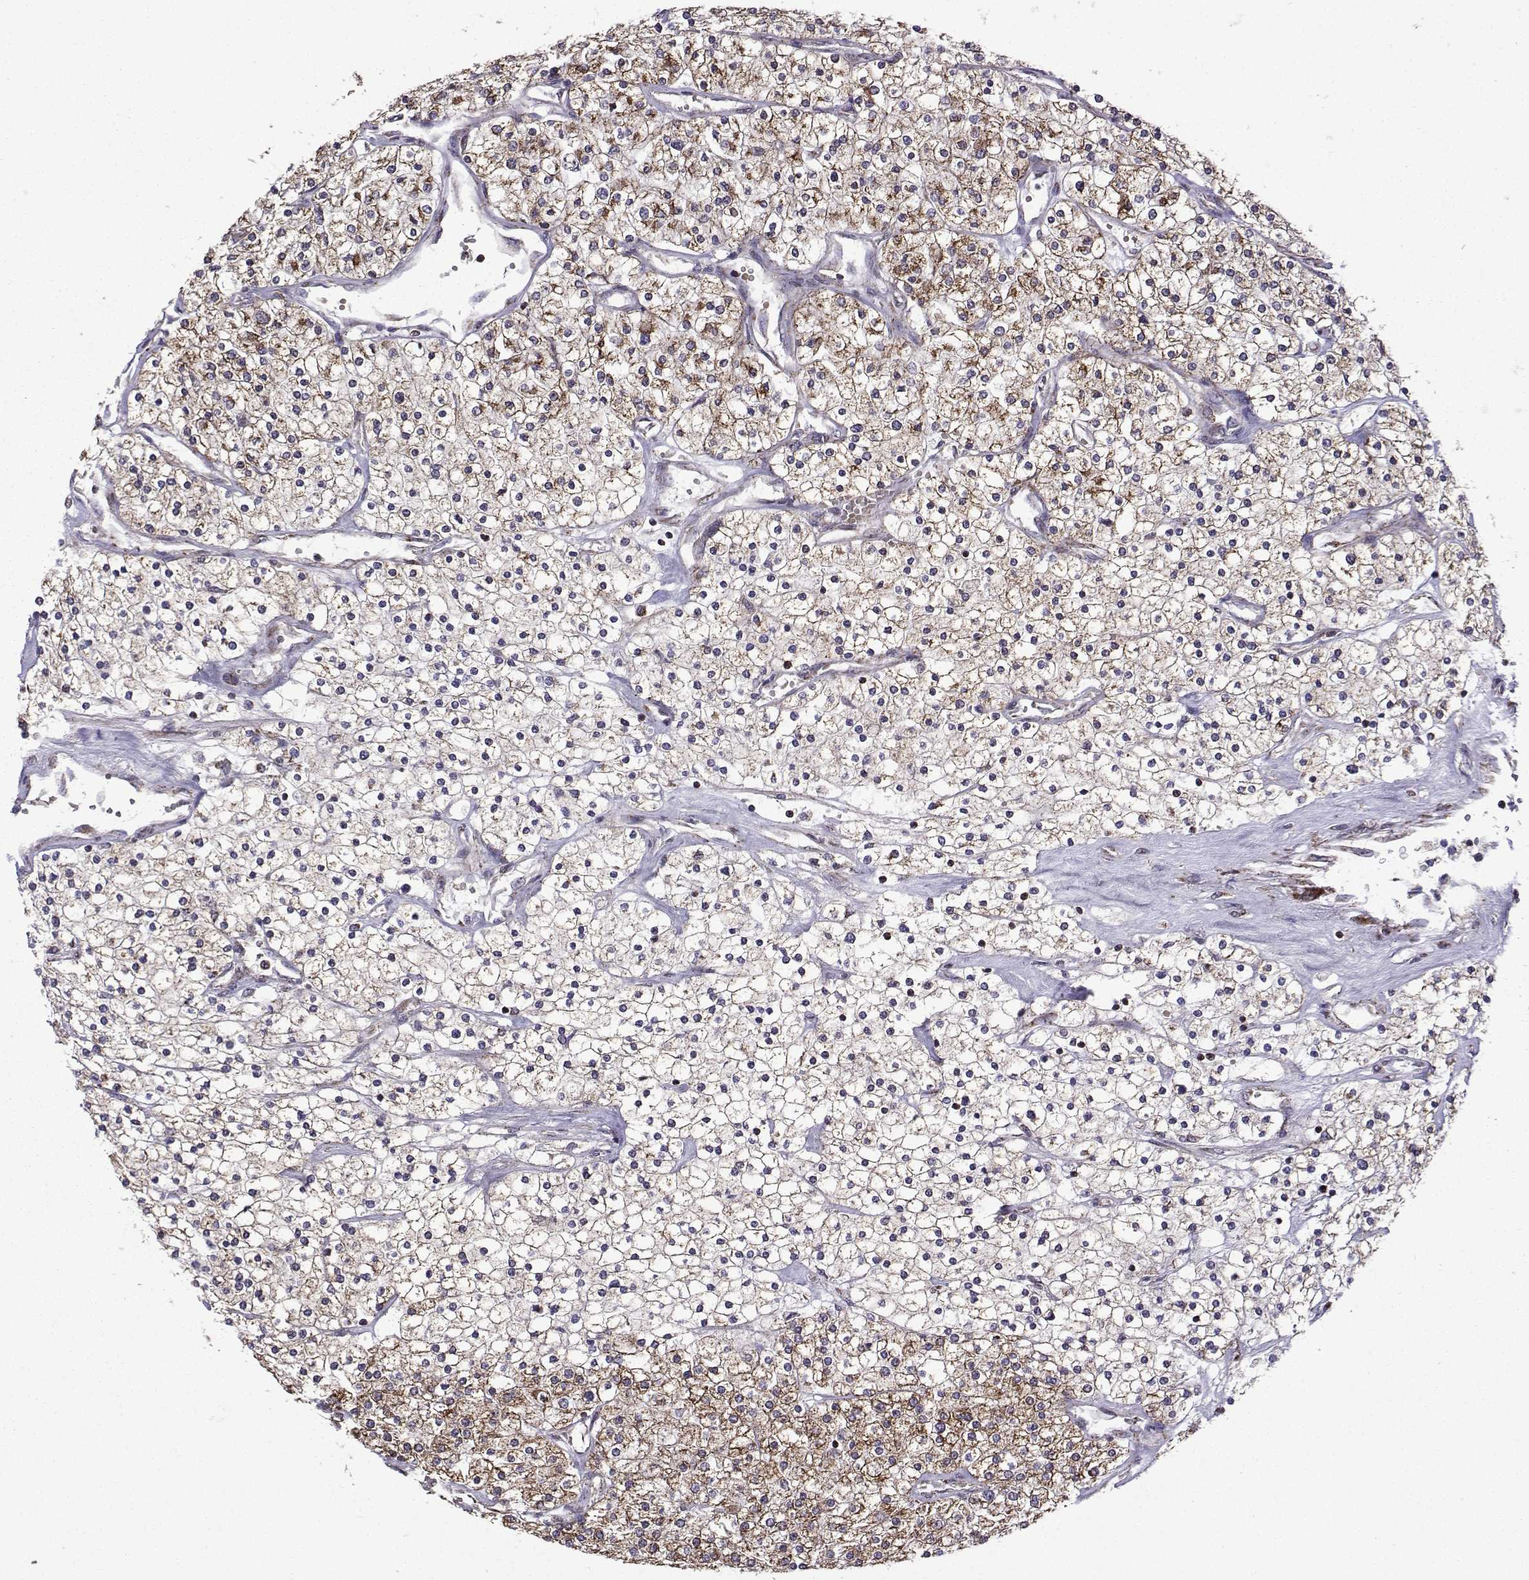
{"staining": {"intensity": "moderate", "quantity": "25%-75%", "location": "cytoplasmic/membranous"}, "tissue": "renal cancer", "cell_type": "Tumor cells", "image_type": "cancer", "snomed": [{"axis": "morphology", "description": "Adenocarcinoma, NOS"}, {"axis": "topography", "description": "Kidney"}], "caption": "The immunohistochemical stain shows moderate cytoplasmic/membranous positivity in tumor cells of renal cancer (adenocarcinoma) tissue. The staining is performed using DAB (3,3'-diaminobenzidine) brown chromogen to label protein expression. The nuclei are counter-stained blue using hematoxylin.", "gene": "TAB2", "patient": {"sex": "male", "age": 80}}